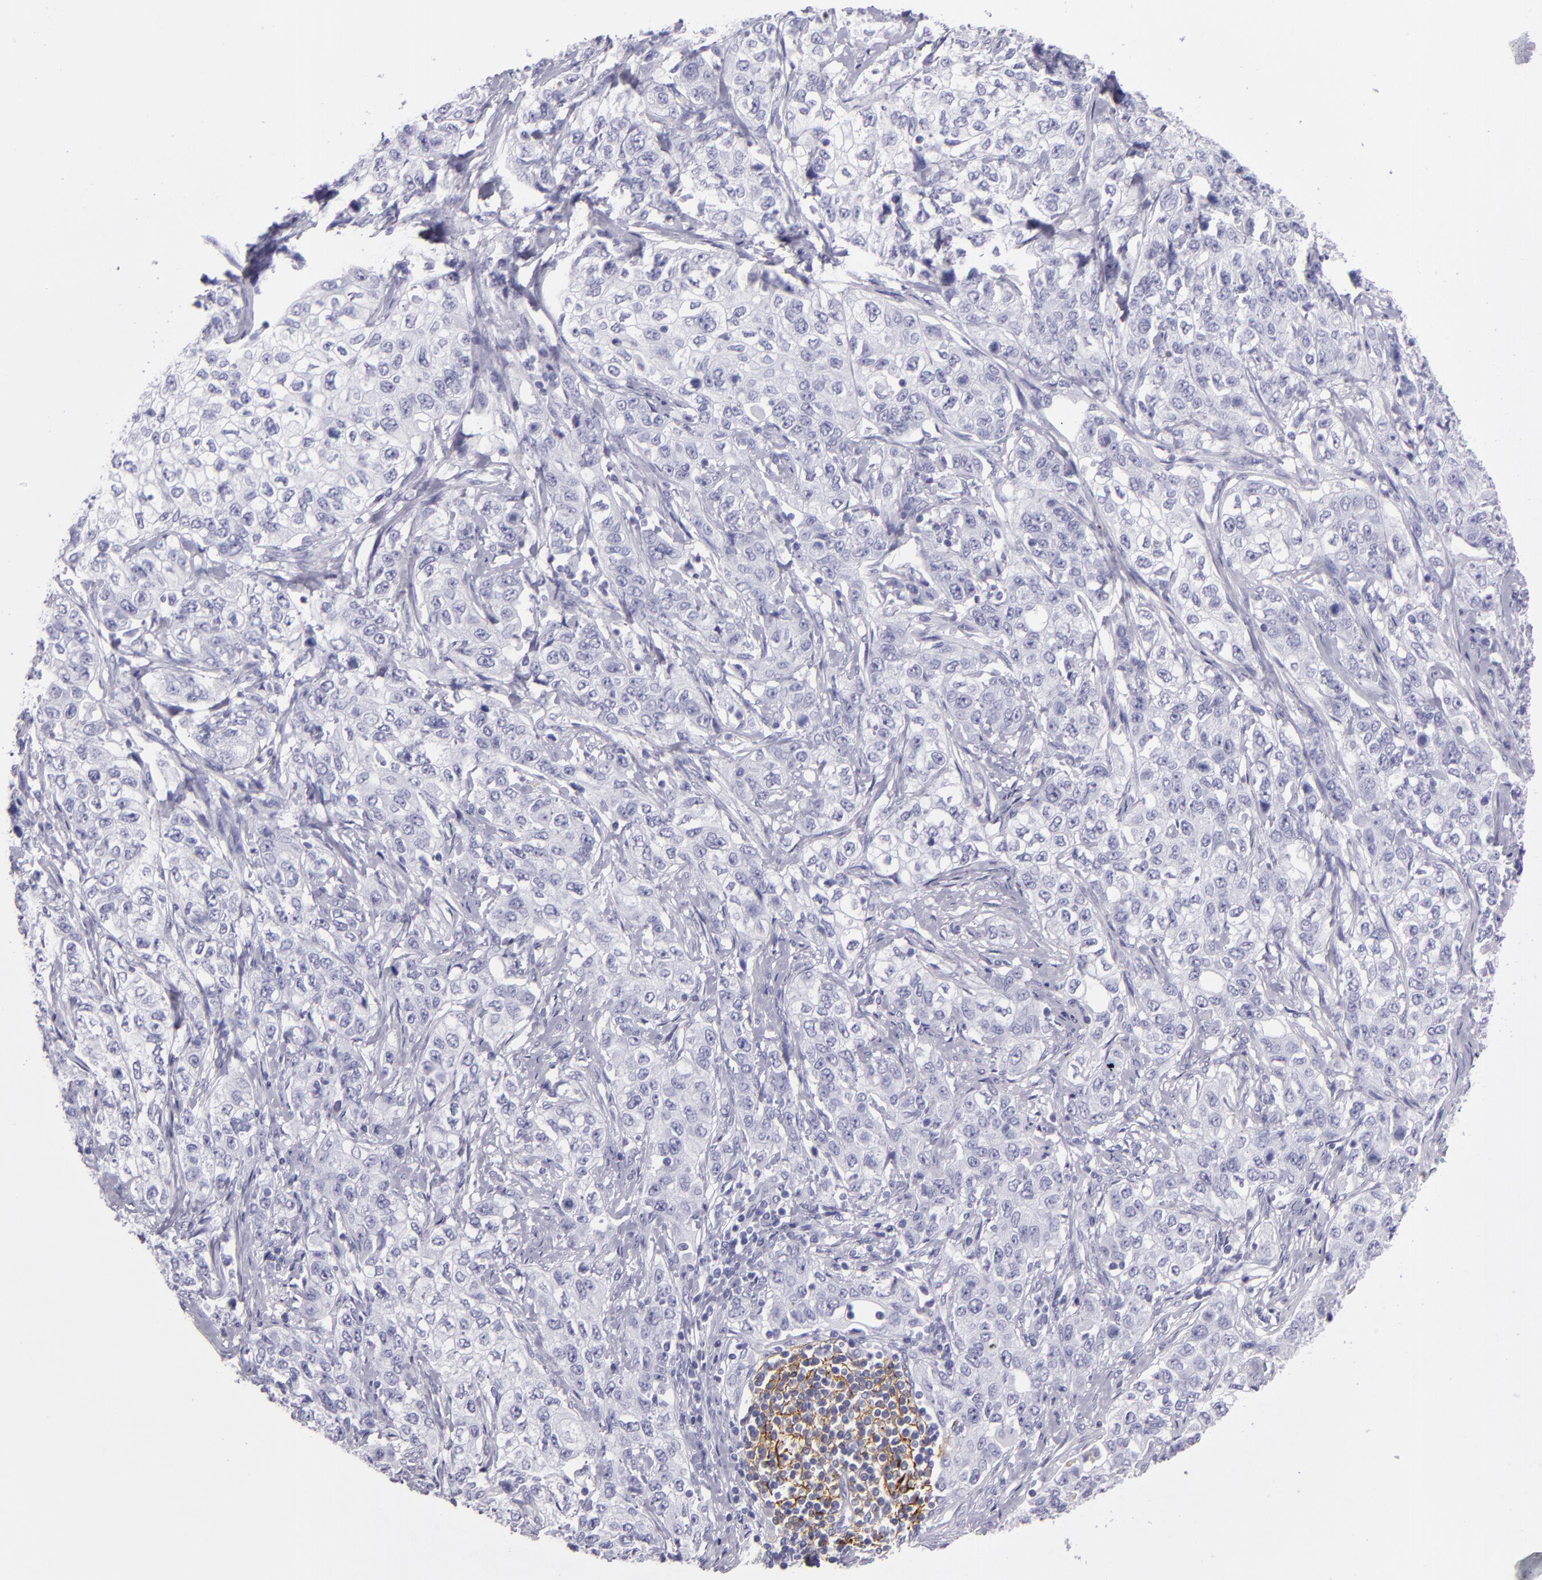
{"staining": {"intensity": "negative", "quantity": "none", "location": "none"}, "tissue": "stomach cancer", "cell_type": "Tumor cells", "image_type": "cancer", "snomed": [{"axis": "morphology", "description": "Adenocarcinoma, NOS"}, {"axis": "topography", "description": "Stomach"}], "caption": "Tumor cells show no significant protein positivity in adenocarcinoma (stomach).", "gene": "CR2", "patient": {"sex": "male", "age": 48}}